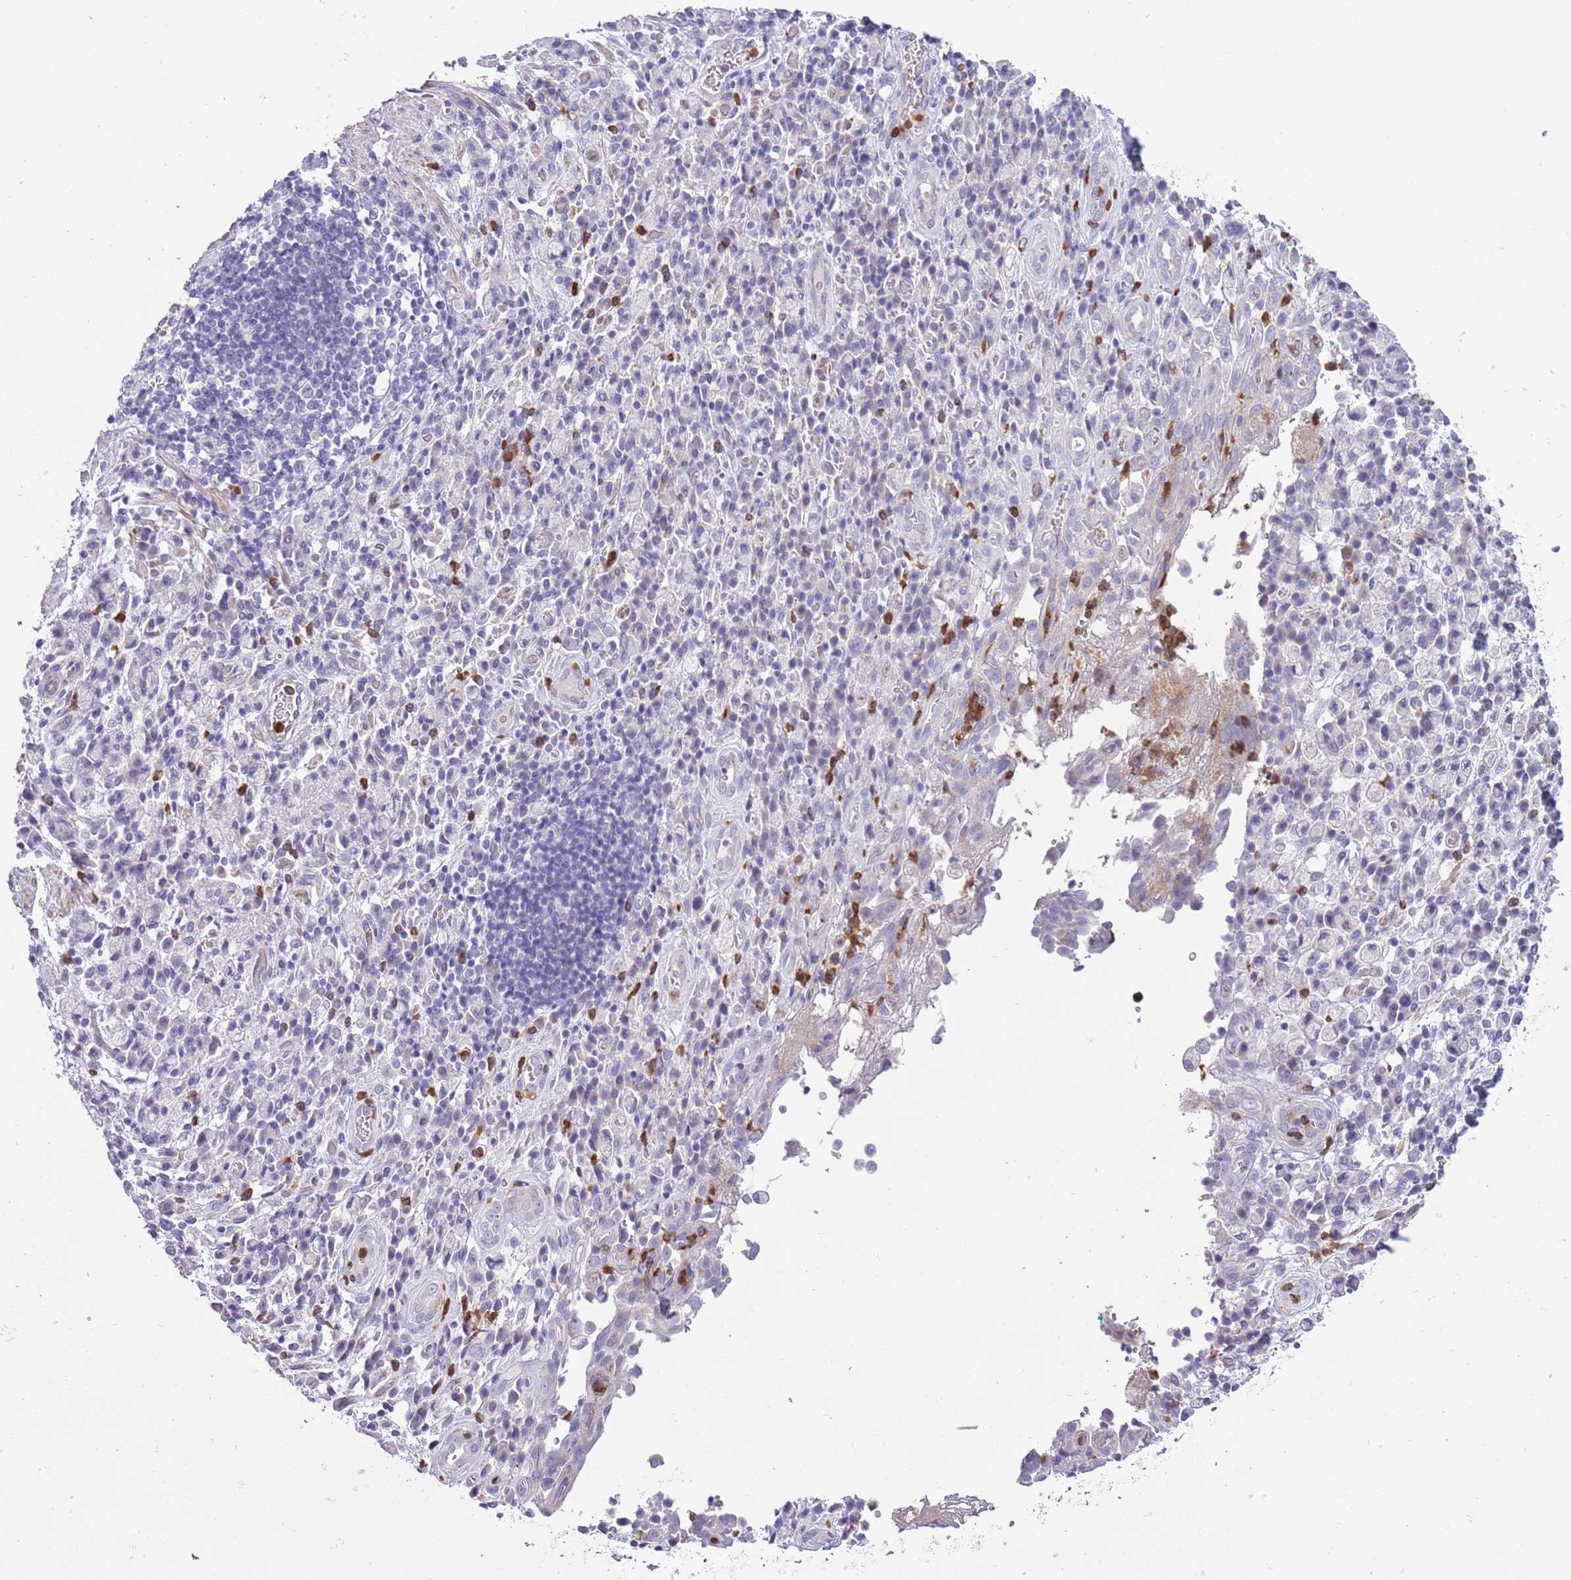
{"staining": {"intensity": "negative", "quantity": "none", "location": "none"}, "tissue": "stomach cancer", "cell_type": "Tumor cells", "image_type": "cancer", "snomed": [{"axis": "morphology", "description": "Adenocarcinoma, NOS"}, {"axis": "topography", "description": "Stomach"}], "caption": "Human stomach cancer (adenocarcinoma) stained for a protein using immunohistochemistry (IHC) reveals no staining in tumor cells.", "gene": "OR6M1", "patient": {"sex": "male", "age": 77}}